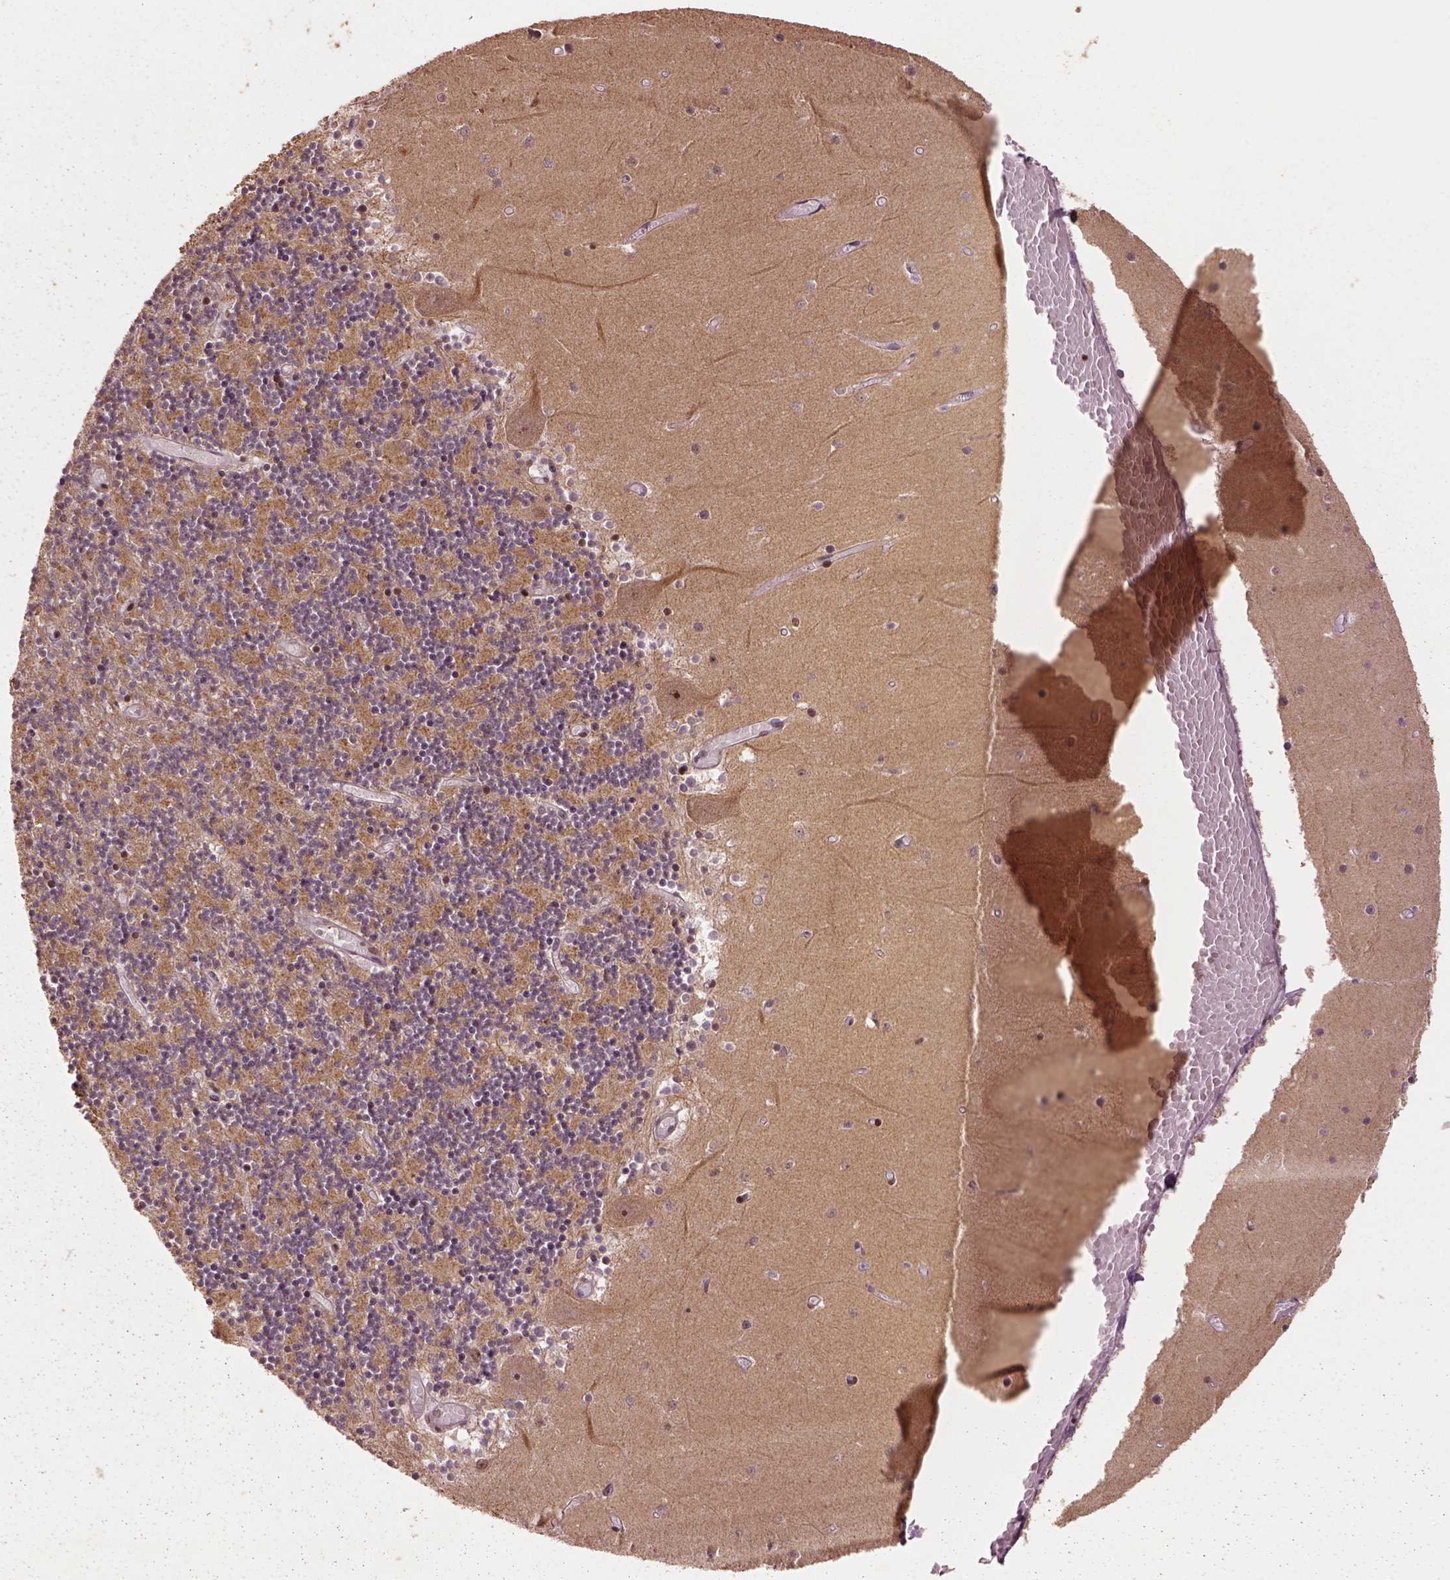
{"staining": {"intensity": "moderate", "quantity": ">75%", "location": "nuclear"}, "tissue": "cerebellum", "cell_type": "Cells in granular layer", "image_type": "normal", "snomed": [{"axis": "morphology", "description": "Normal tissue, NOS"}, {"axis": "topography", "description": "Cerebellum"}], "caption": "Cerebellum was stained to show a protein in brown. There is medium levels of moderate nuclear positivity in about >75% of cells in granular layer. (Stains: DAB in brown, nuclei in blue, Microscopy: brightfield microscopy at high magnification).", "gene": "BRD9", "patient": {"sex": "female", "age": 28}}